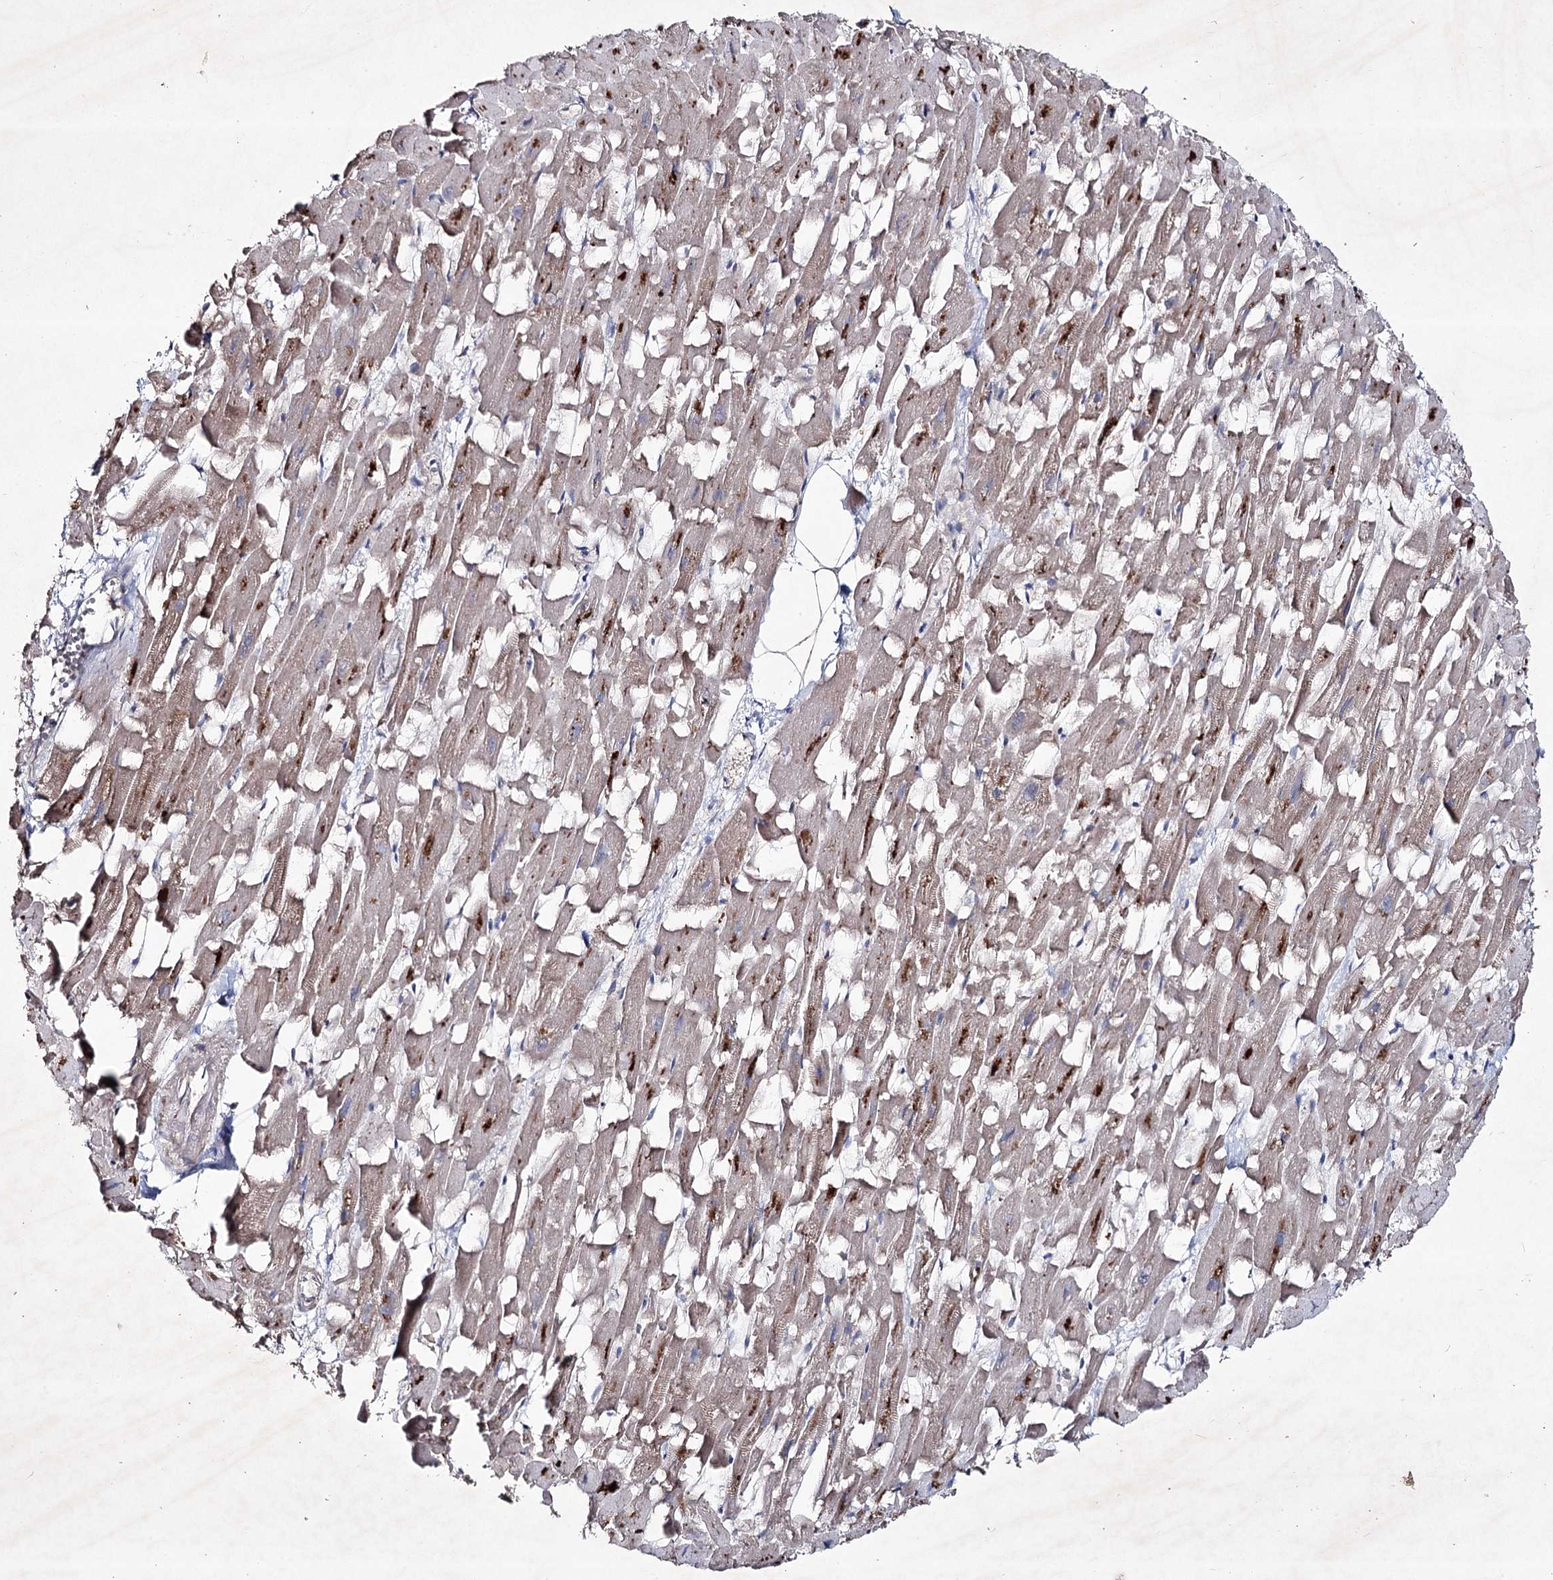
{"staining": {"intensity": "moderate", "quantity": "25%-75%", "location": "cytoplasmic/membranous"}, "tissue": "heart muscle", "cell_type": "Cardiomyocytes", "image_type": "normal", "snomed": [{"axis": "morphology", "description": "Normal tissue, NOS"}, {"axis": "topography", "description": "Heart"}], "caption": "The micrograph demonstrates immunohistochemical staining of unremarkable heart muscle. There is moderate cytoplasmic/membranous expression is identified in about 25%-75% of cardiomyocytes.", "gene": "SEMA4G", "patient": {"sex": "female", "age": 64}}